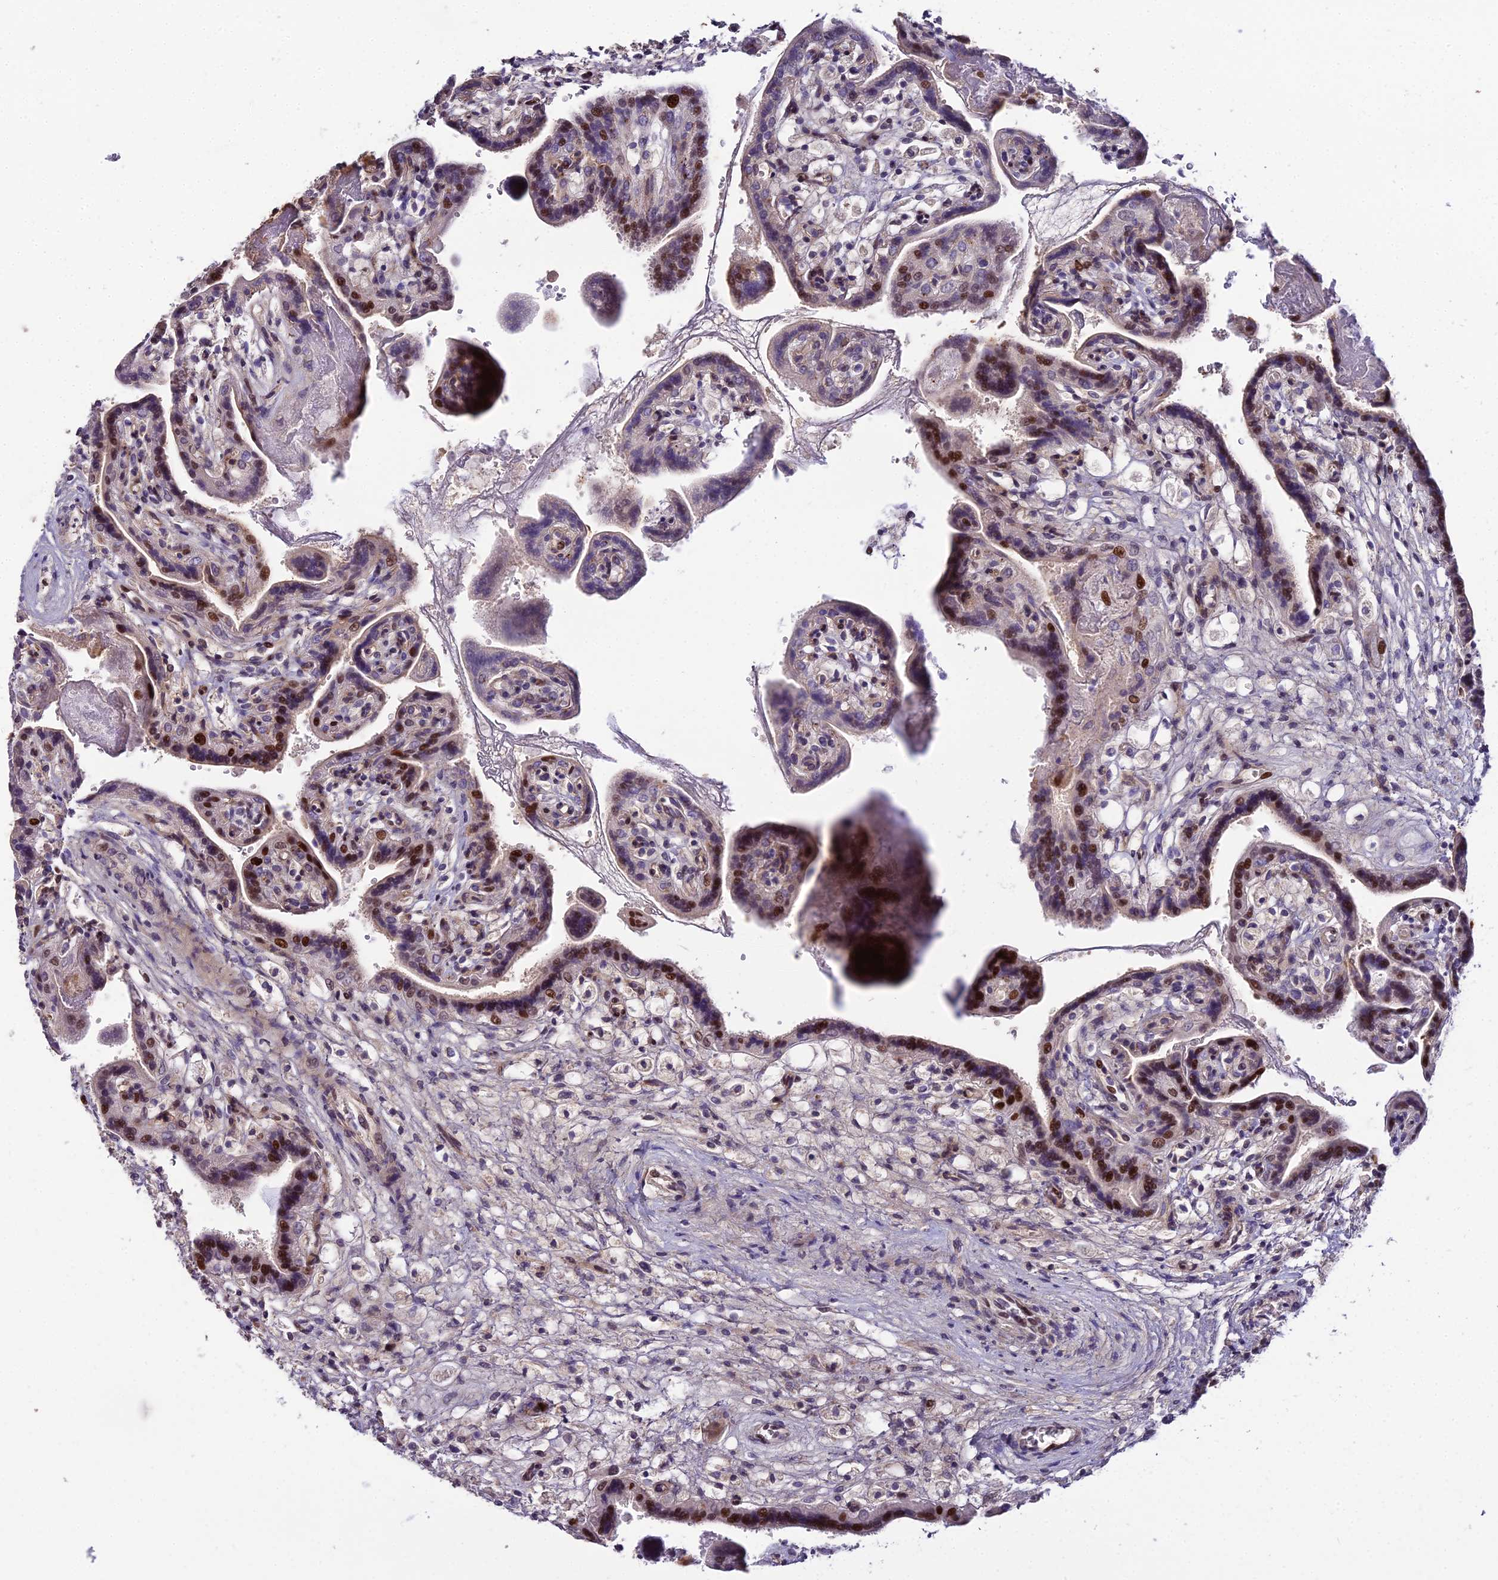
{"staining": {"intensity": "strong", "quantity": ">75%", "location": "nuclear"}, "tissue": "placenta", "cell_type": "Decidual cells", "image_type": "normal", "snomed": [{"axis": "morphology", "description": "Normal tissue, NOS"}, {"axis": "topography", "description": "Placenta"}], "caption": "Brown immunohistochemical staining in benign placenta exhibits strong nuclear staining in approximately >75% of decidual cells. (Brightfield microscopy of DAB IHC at high magnification).", "gene": "ZNF707", "patient": {"sex": "female", "age": 37}}